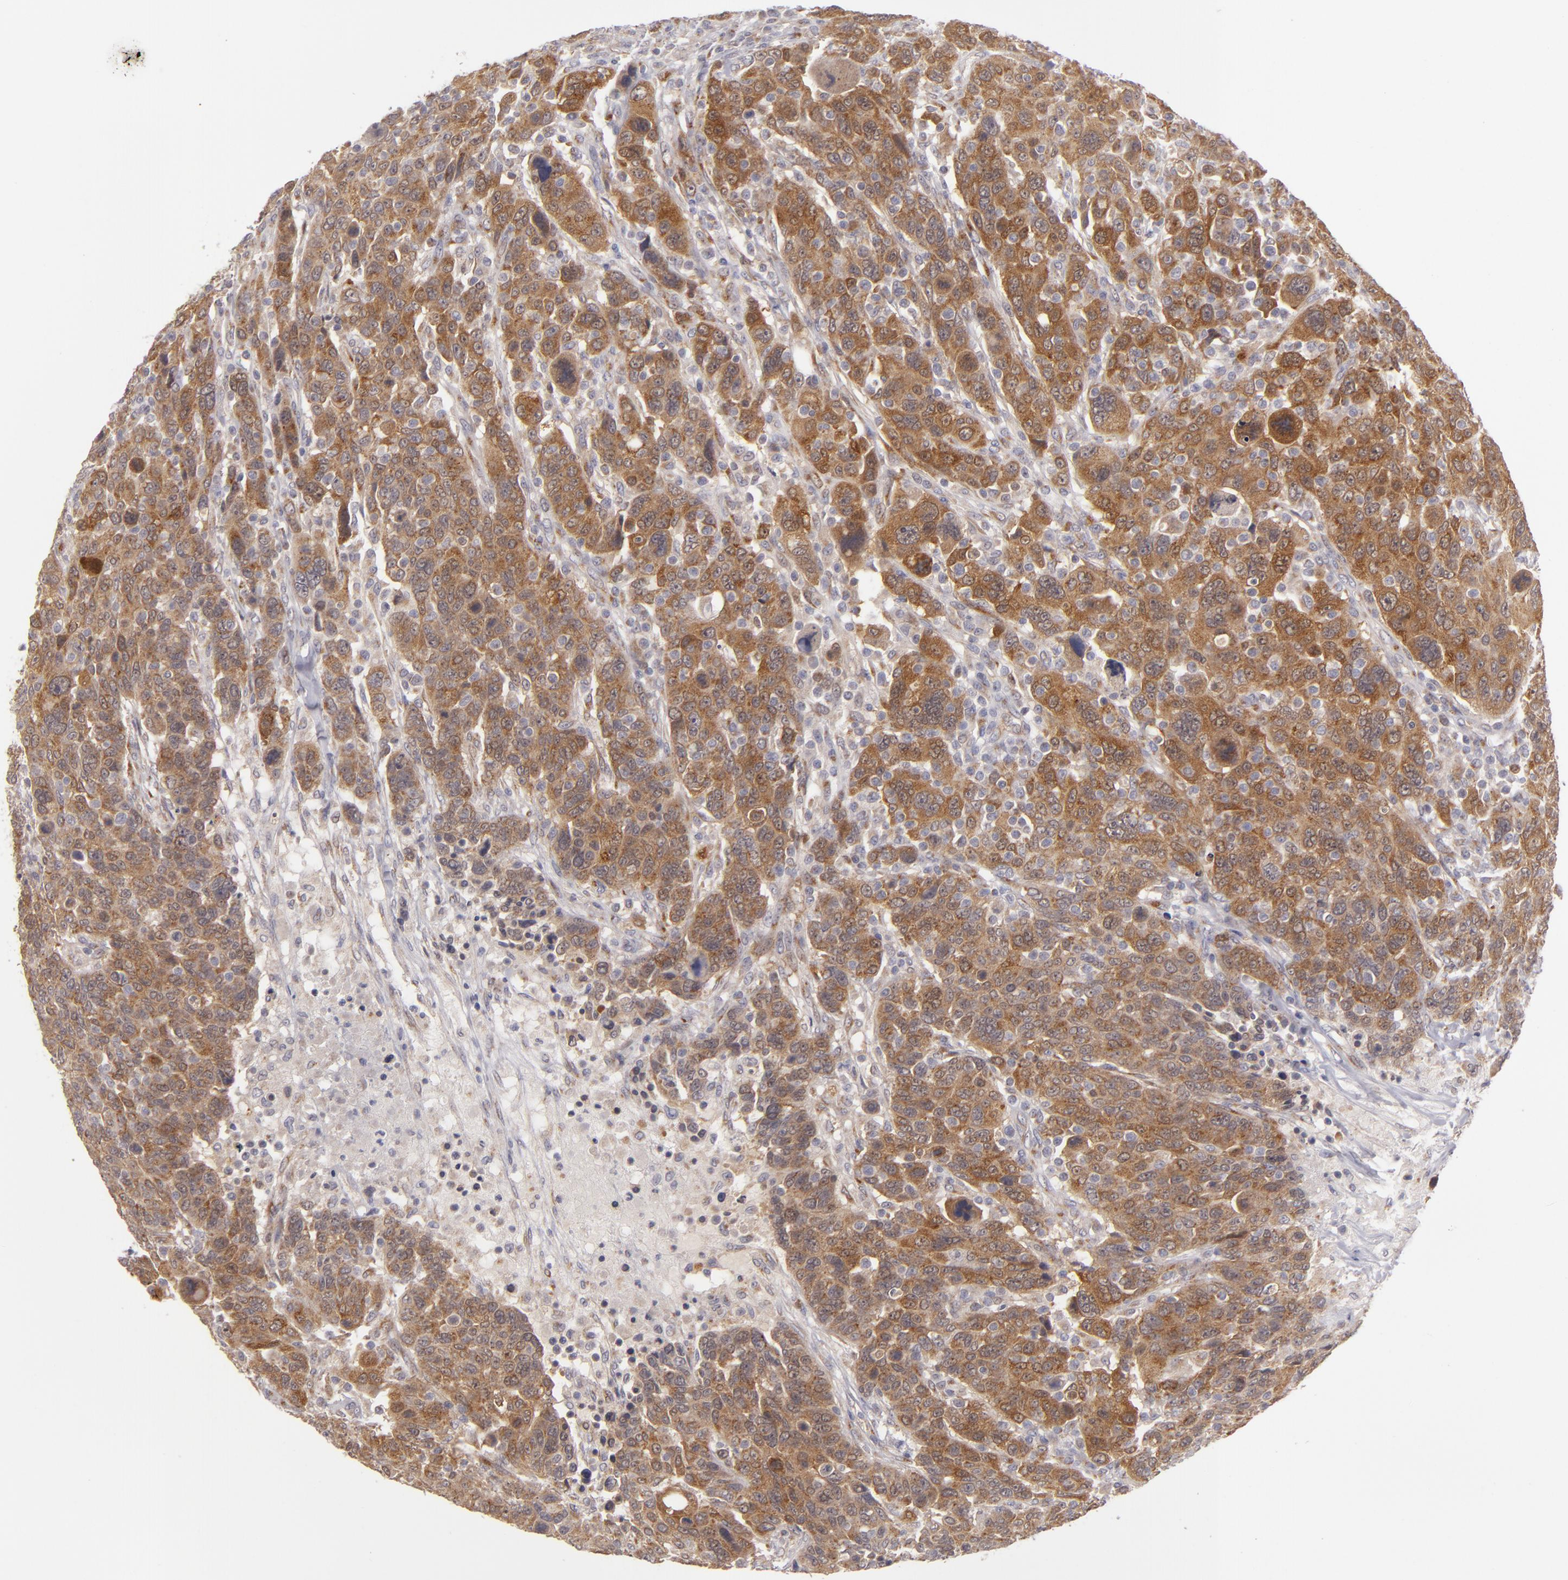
{"staining": {"intensity": "moderate", "quantity": ">75%", "location": "cytoplasmic/membranous"}, "tissue": "breast cancer", "cell_type": "Tumor cells", "image_type": "cancer", "snomed": [{"axis": "morphology", "description": "Duct carcinoma"}, {"axis": "topography", "description": "Breast"}], "caption": "Tumor cells exhibit medium levels of moderate cytoplasmic/membranous staining in about >75% of cells in human invasive ductal carcinoma (breast). The protein of interest is shown in brown color, while the nuclei are stained blue.", "gene": "SH2D4A", "patient": {"sex": "female", "age": 37}}